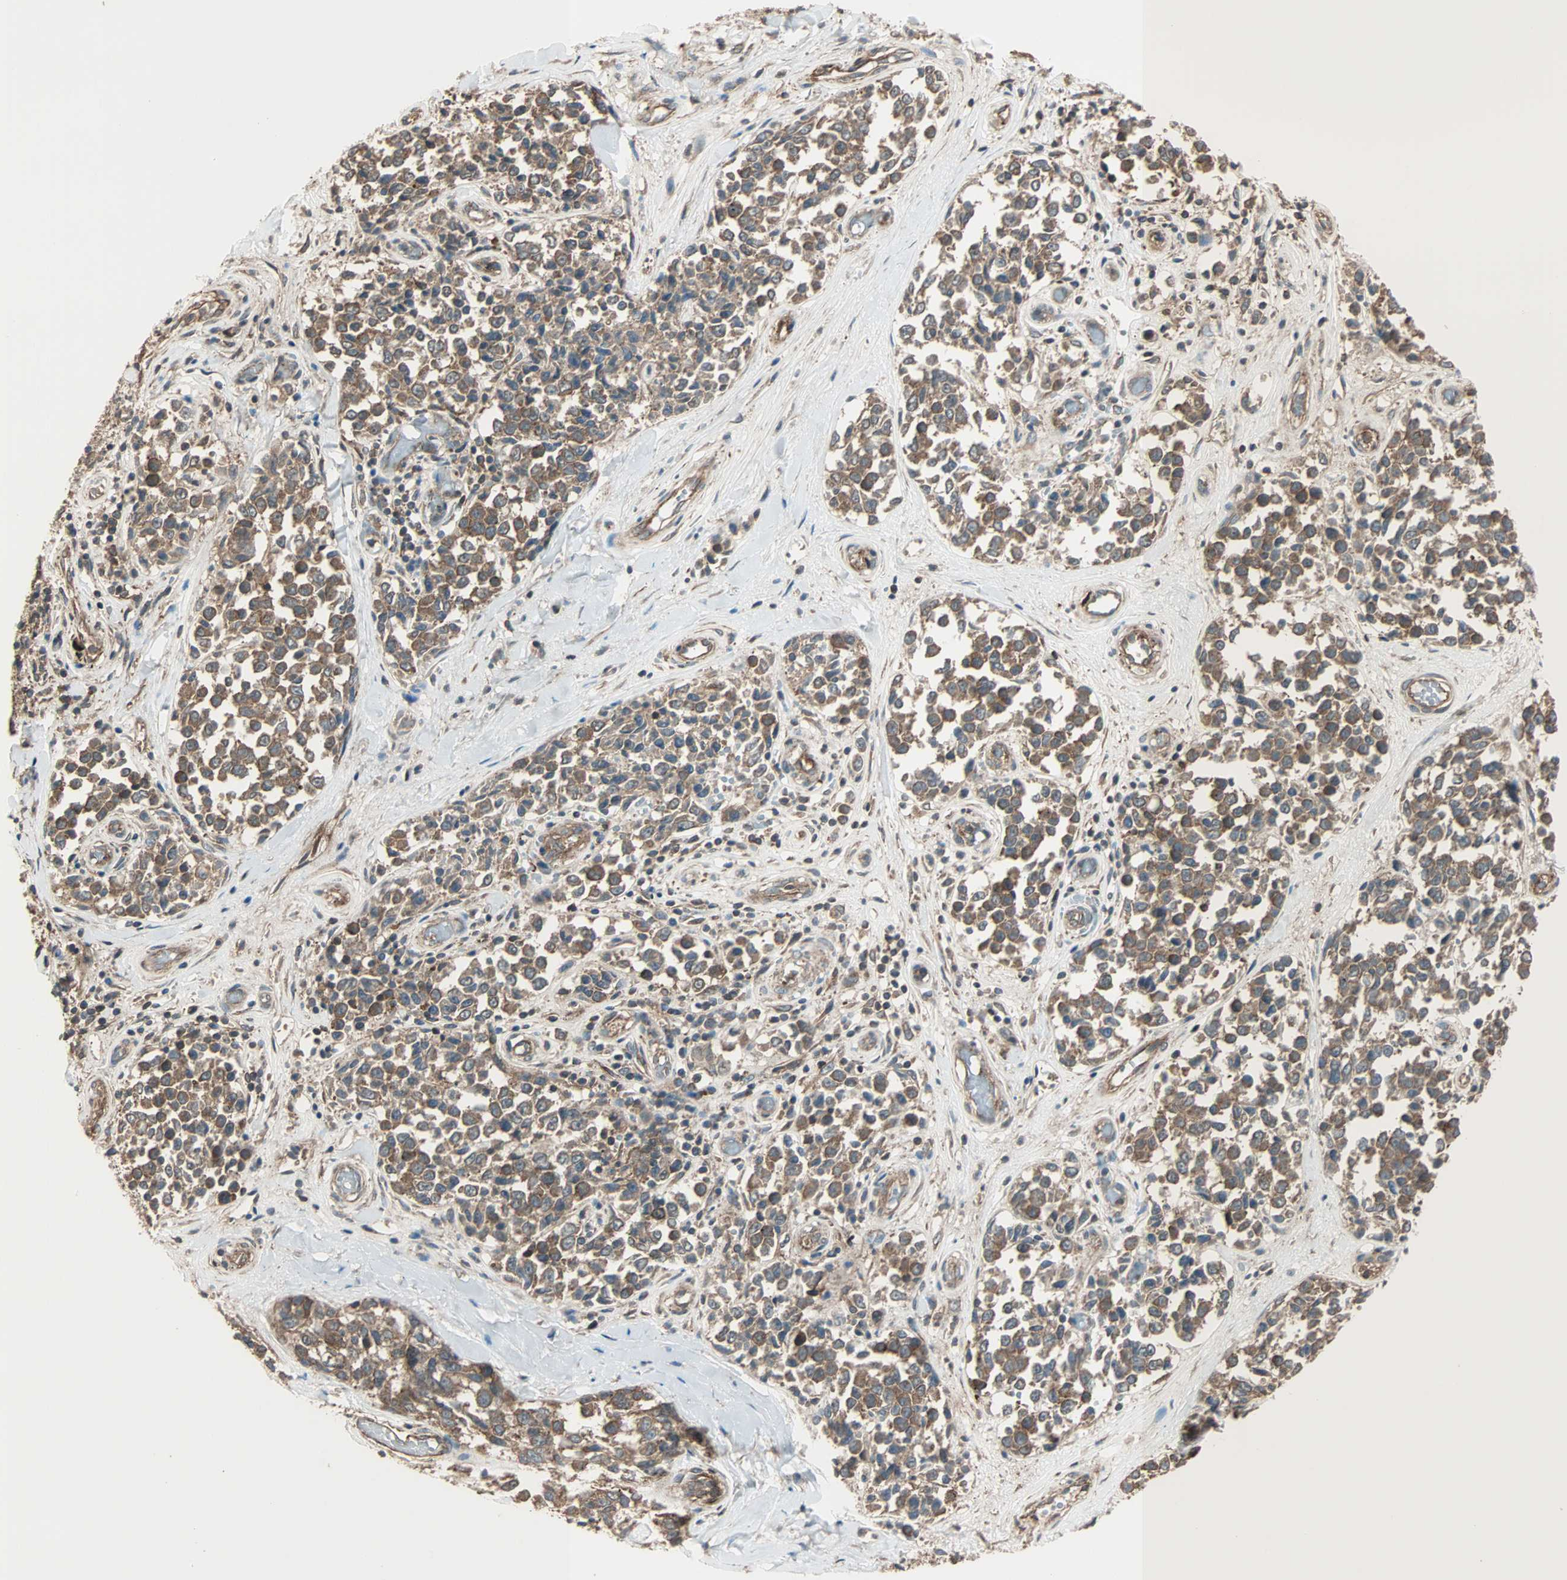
{"staining": {"intensity": "moderate", "quantity": ">75%", "location": "cytoplasmic/membranous"}, "tissue": "melanoma", "cell_type": "Tumor cells", "image_type": "cancer", "snomed": [{"axis": "morphology", "description": "Malignant melanoma, NOS"}, {"axis": "topography", "description": "Skin"}], "caption": "This micrograph shows melanoma stained with IHC to label a protein in brown. The cytoplasmic/membranous of tumor cells show moderate positivity for the protein. Nuclei are counter-stained blue.", "gene": "MAP3K21", "patient": {"sex": "female", "age": 64}}